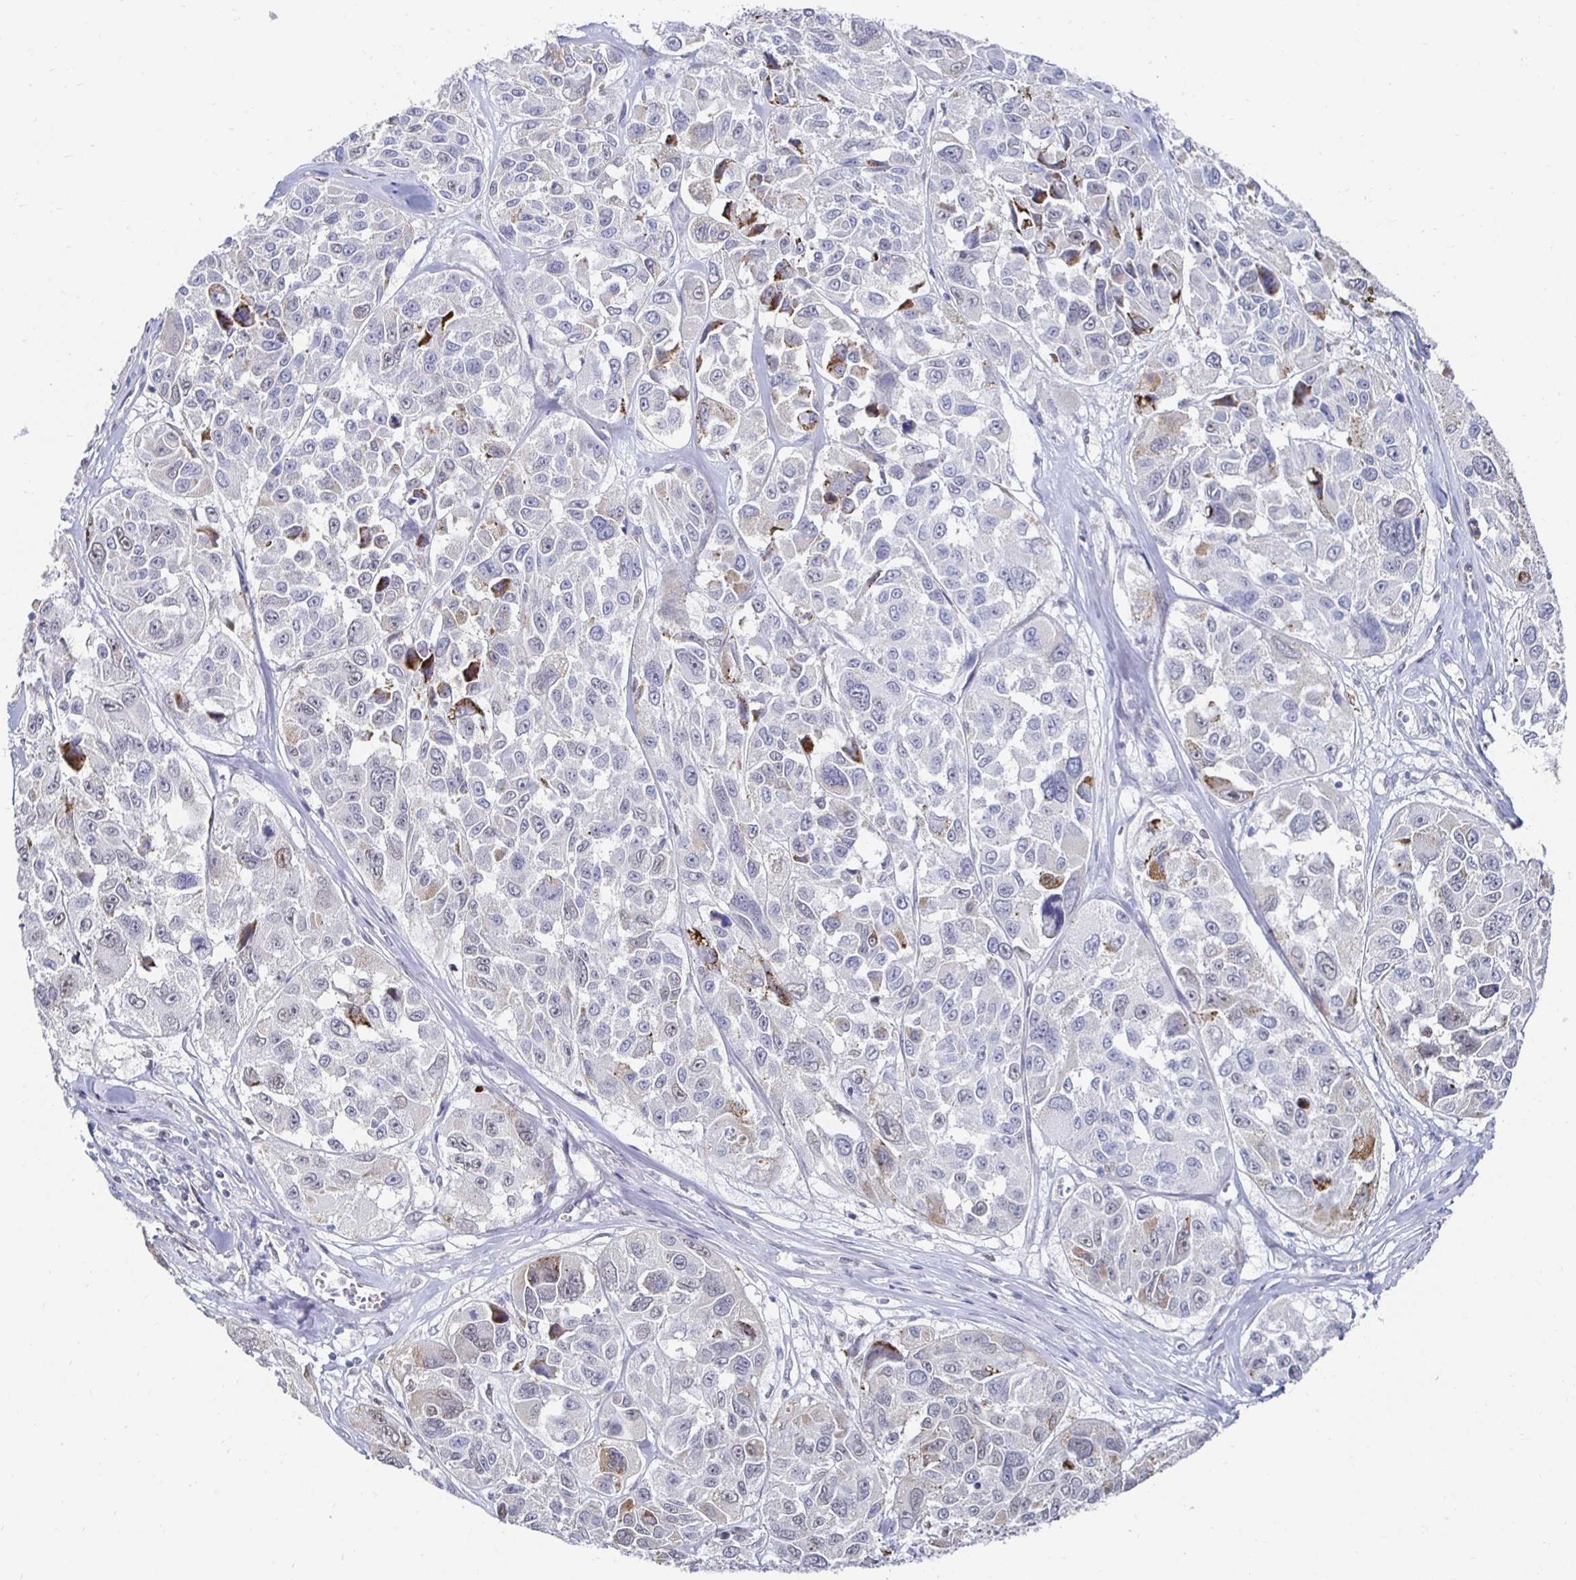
{"staining": {"intensity": "moderate", "quantity": "25%-75%", "location": "cytoplasmic/membranous"}, "tissue": "melanoma", "cell_type": "Tumor cells", "image_type": "cancer", "snomed": [{"axis": "morphology", "description": "Malignant melanoma, NOS"}, {"axis": "topography", "description": "Skin"}], "caption": "Moderate cytoplasmic/membranous positivity for a protein is seen in approximately 25%-75% of tumor cells of melanoma using immunohistochemistry.", "gene": "NOCT", "patient": {"sex": "female", "age": 66}}